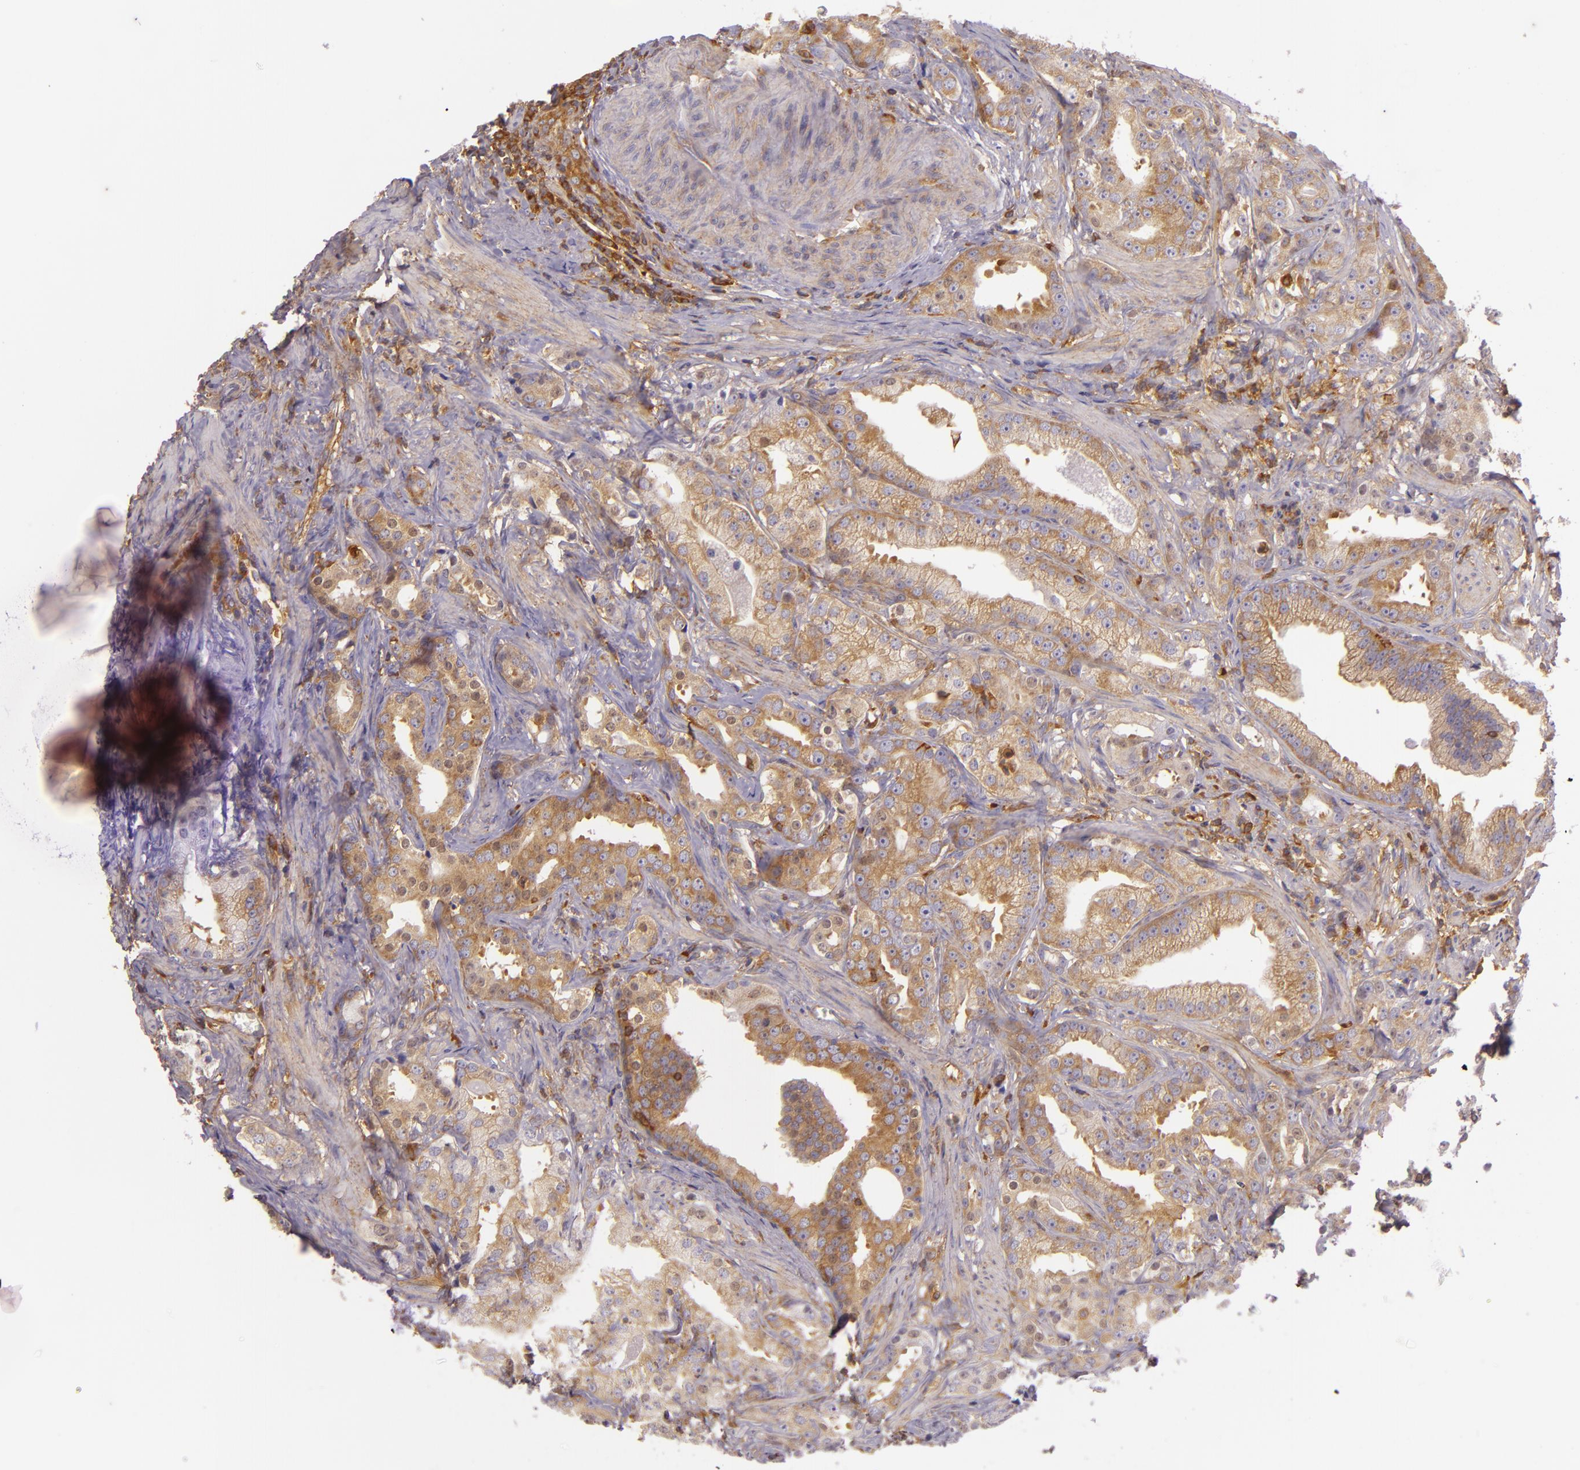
{"staining": {"intensity": "moderate", "quantity": ">75%", "location": "cytoplasmic/membranous"}, "tissue": "prostate cancer", "cell_type": "Tumor cells", "image_type": "cancer", "snomed": [{"axis": "morphology", "description": "Adenocarcinoma, Low grade"}, {"axis": "topography", "description": "Prostate"}], "caption": "Approximately >75% of tumor cells in human prostate low-grade adenocarcinoma reveal moderate cytoplasmic/membranous protein expression as visualized by brown immunohistochemical staining.", "gene": "TLN1", "patient": {"sex": "male", "age": 59}}